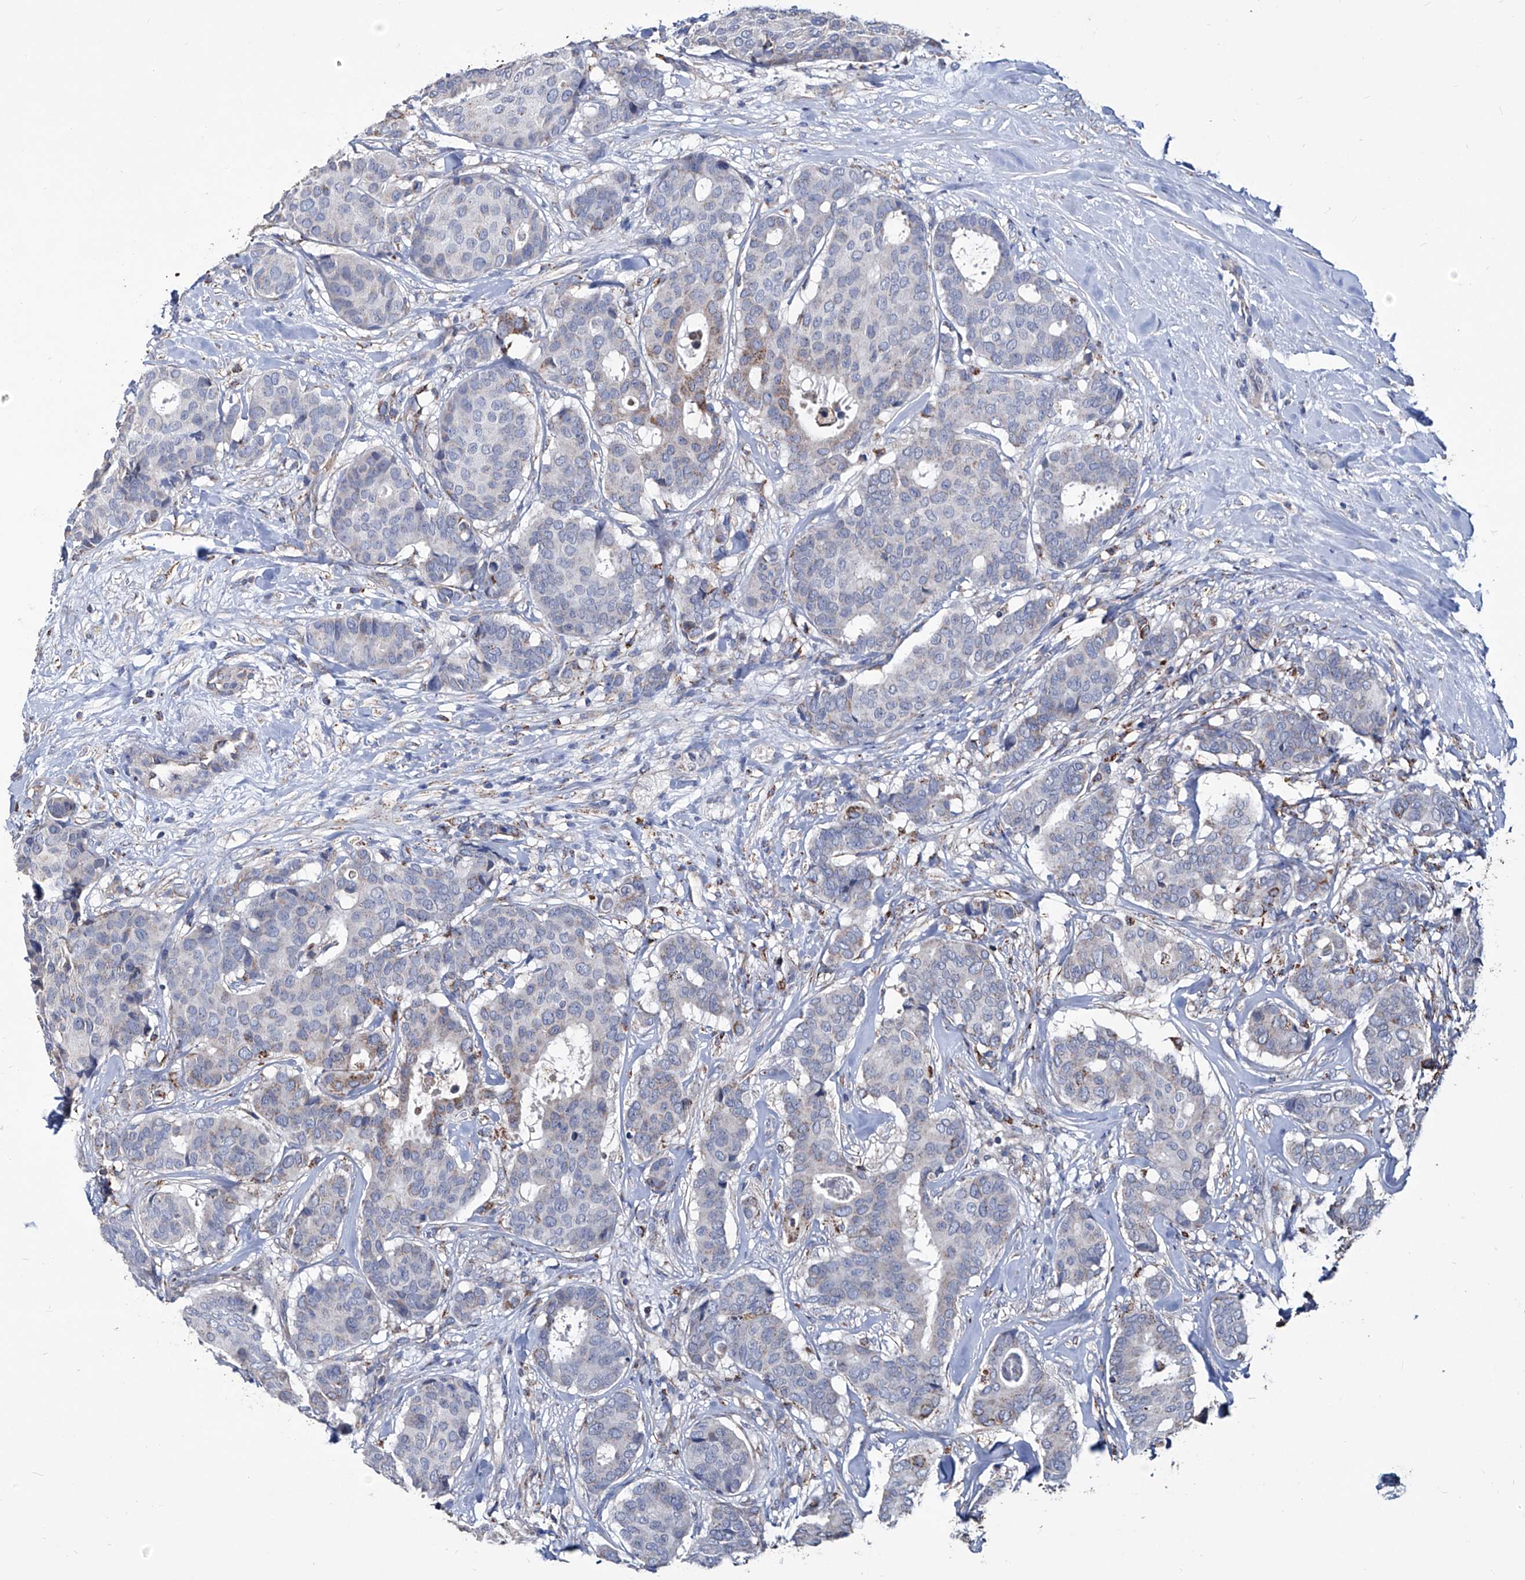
{"staining": {"intensity": "weak", "quantity": "<25%", "location": "cytoplasmic/membranous"}, "tissue": "breast cancer", "cell_type": "Tumor cells", "image_type": "cancer", "snomed": [{"axis": "morphology", "description": "Duct carcinoma"}, {"axis": "topography", "description": "Breast"}], "caption": "IHC of human breast cancer (intraductal carcinoma) demonstrates no staining in tumor cells.", "gene": "NHS", "patient": {"sex": "female", "age": 75}}